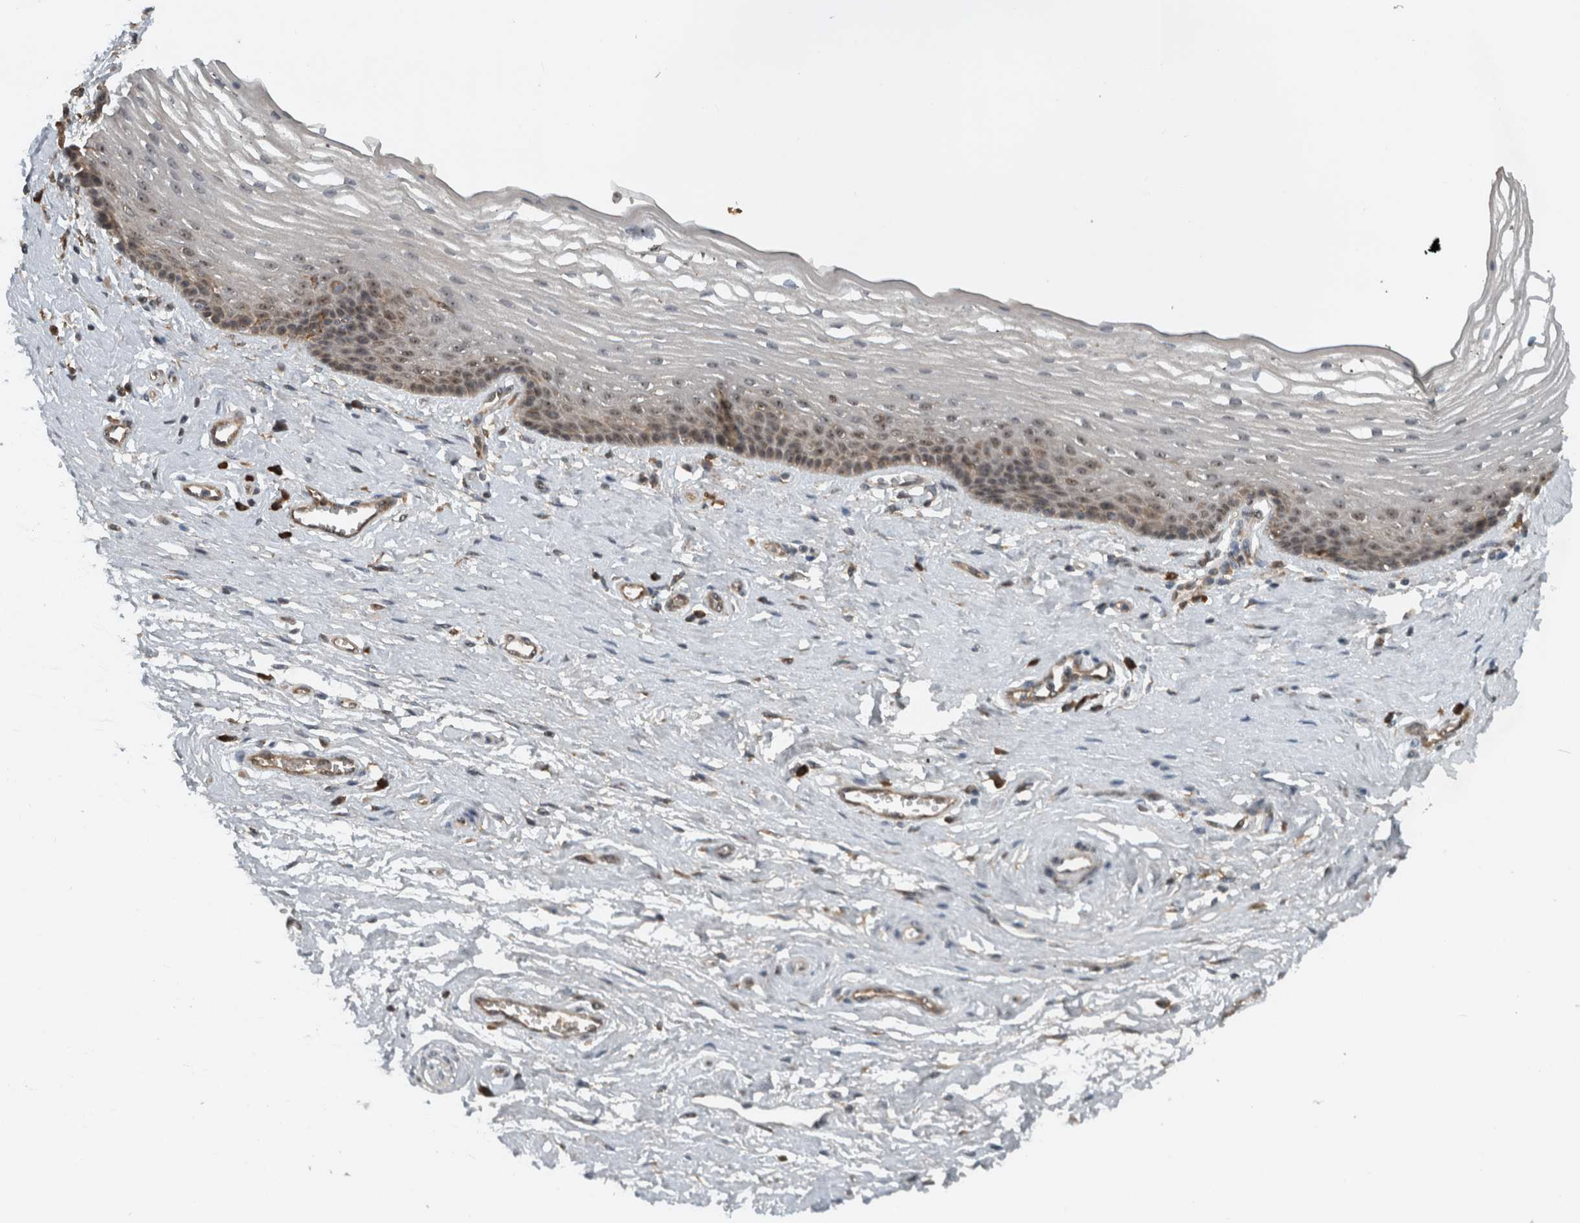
{"staining": {"intensity": "moderate", "quantity": "<25%", "location": "cytoplasmic/membranous,nuclear"}, "tissue": "vagina", "cell_type": "Squamous epithelial cells", "image_type": "normal", "snomed": [{"axis": "morphology", "description": "Normal tissue, NOS"}, {"axis": "topography", "description": "Vagina"}], "caption": "Protein expression analysis of normal vagina displays moderate cytoplasmic/membranous,nuclear positivity in approximately <25% of squamous epithelial cells.", "gene": "GPR137B", "patient": {"sex": "female", "age": 46}}